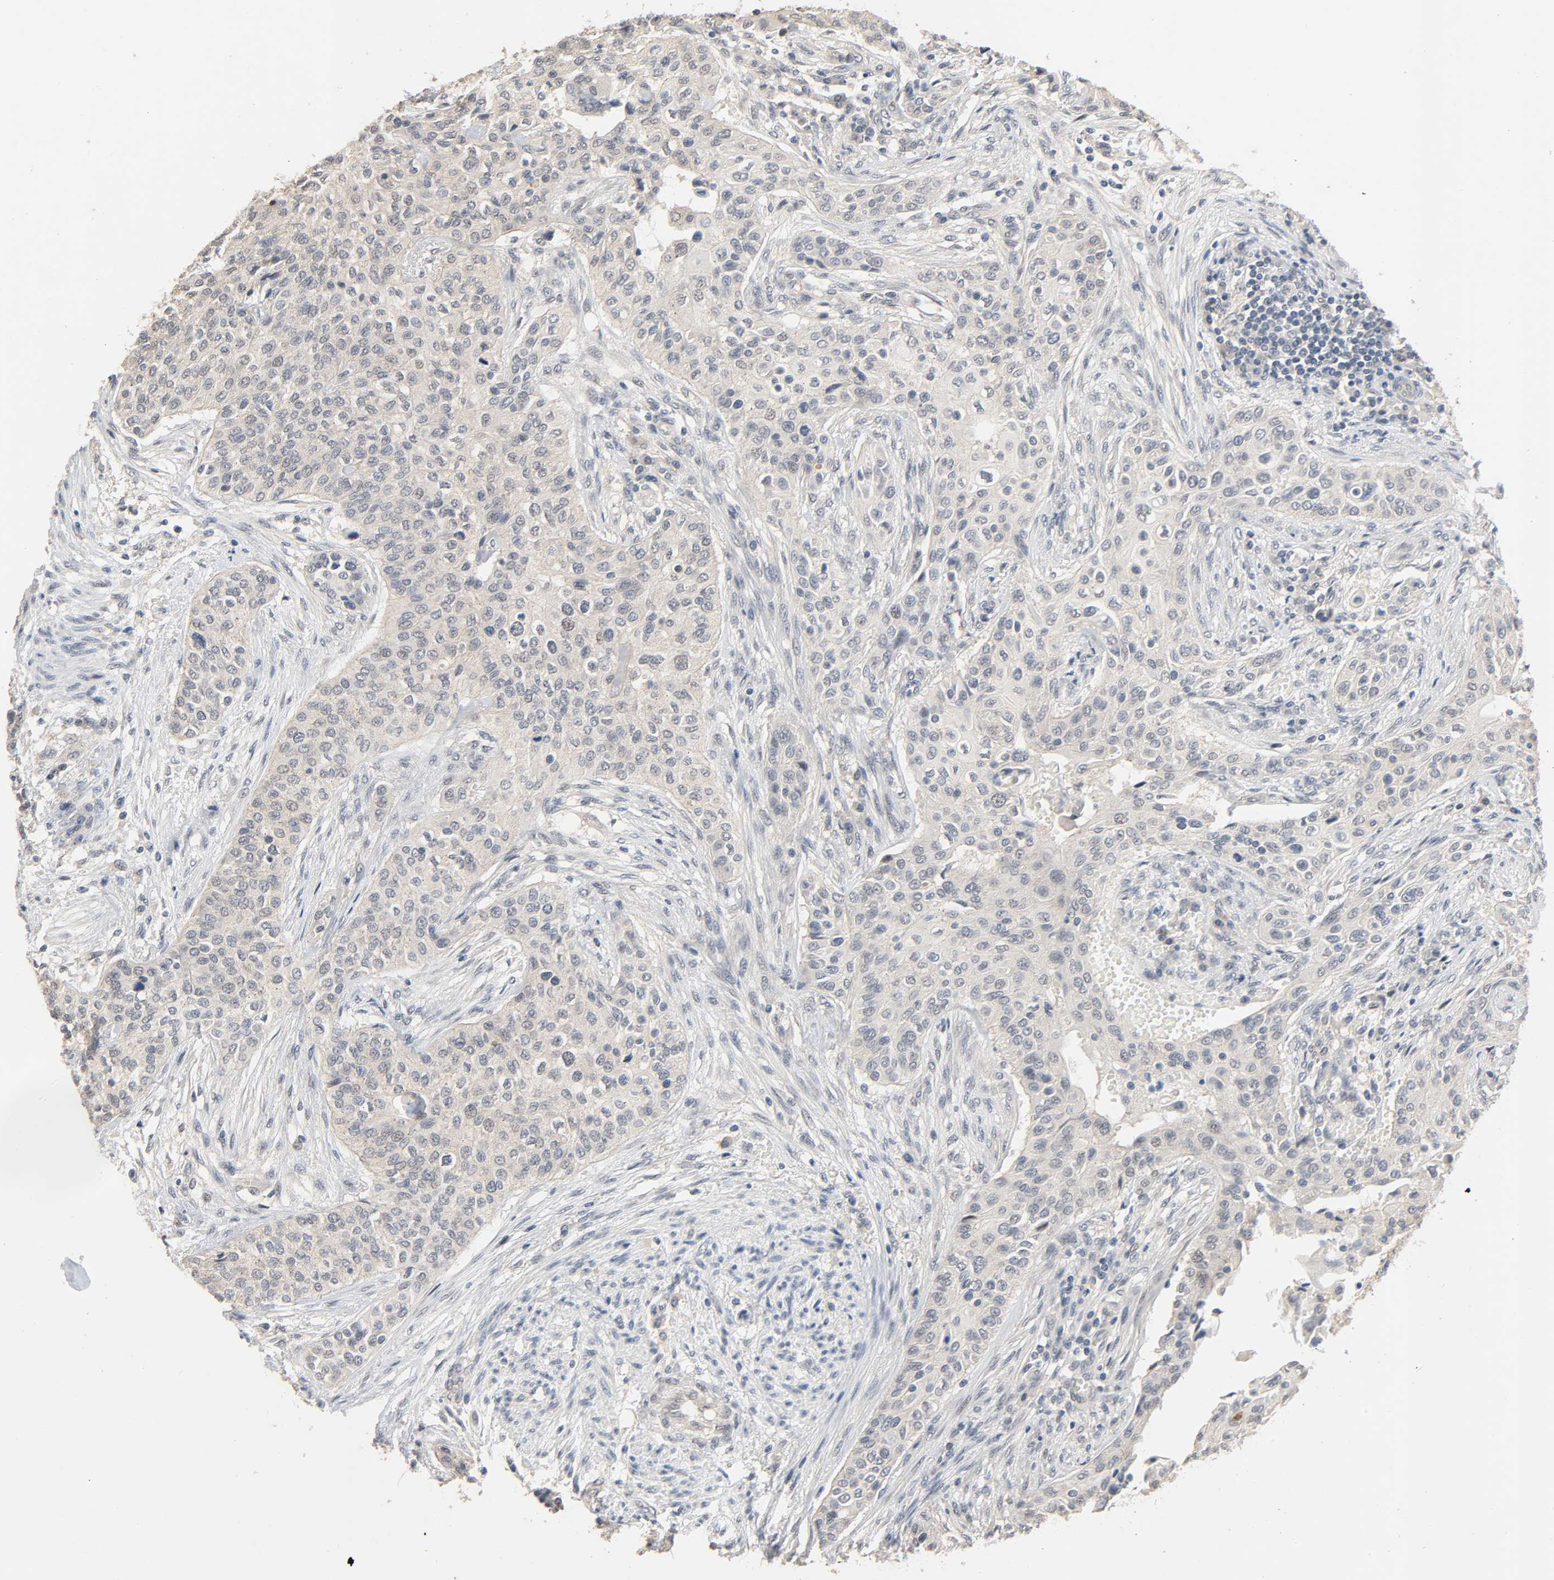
{"staining": {"intensity": "negative", "quantity": "none", "location": "none"}, "tissue": "urothelial cancer", "cell_type": "Tumor cells", "image_type": "cancer", "snomed": [{"axis": "morphology", "description": "Urothelial carcinoma, High grade"}, {"axis": "topography", "description": "Urinary bladder"}], "caption": "Human urothelial cancer stained for a protein using immunohistochemistry reveals no positivity in tumor cells.", "gene": "MAGEA8", "patient": {"sex": "male", "age": 74}}